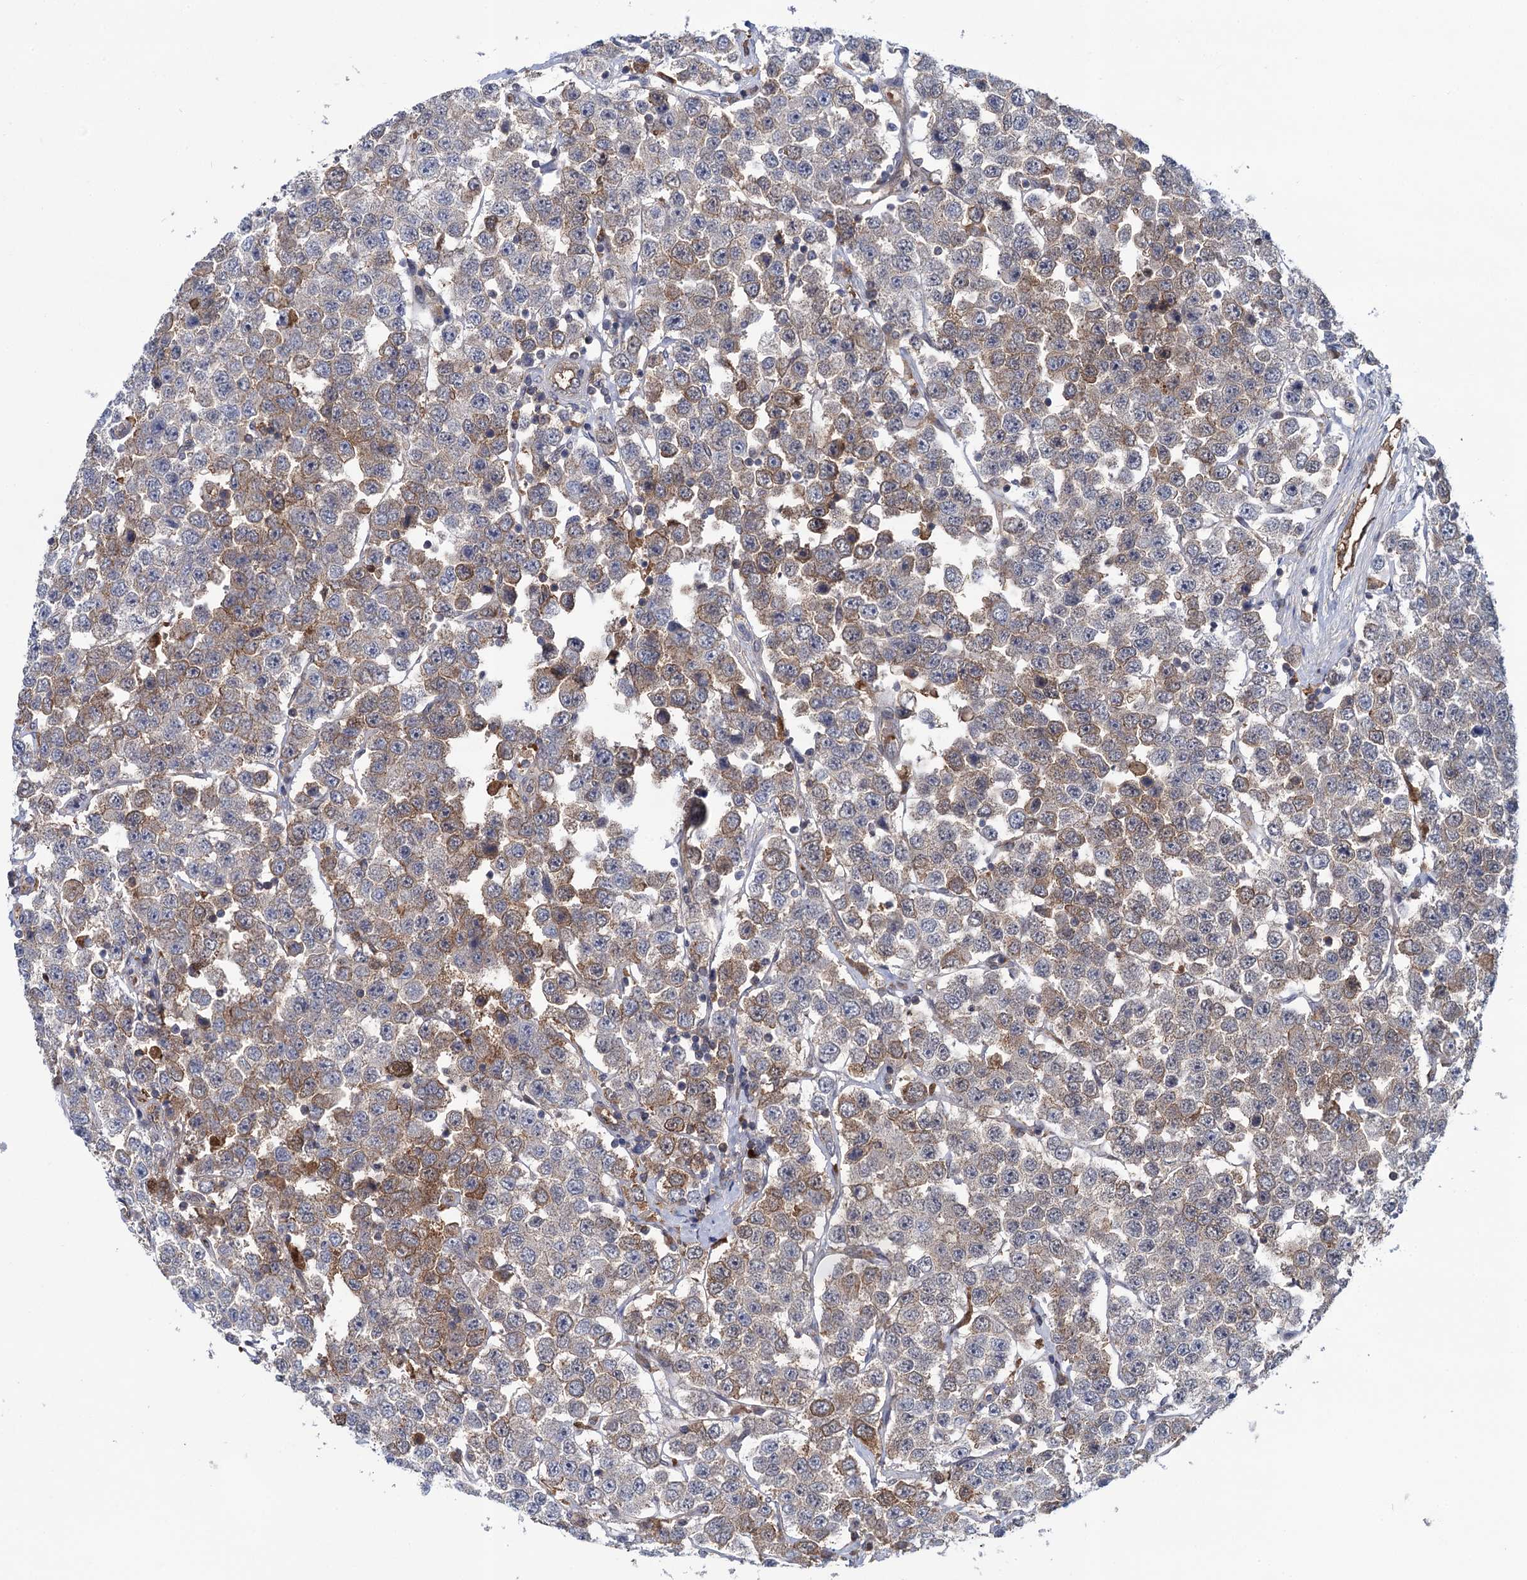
{"staining": {"intensity": "moderate", "quantity": ">75%", "location": "cytoplasmic/membranous,nuclear"}, "tissue": "testis cancer", "cell_type": "Tumor cells", "image_type": "cancer", "snomed": [{"axis": "morphology", "description": "Seminoma, NOS"}, {"axis": "topography", "description": "Testis"}], "caption": "This photomicrograph displays seminoma (testis) stained with immunohistochemistry (IHC) to label a protein in brown. The cytoplasmic/membranous and nuclear of tumor cells show moderate positivity for the protein. Nuclei are counter-stained blue.", "gene": "GLO1", "patient": {"sex": "male", "age": 28}}